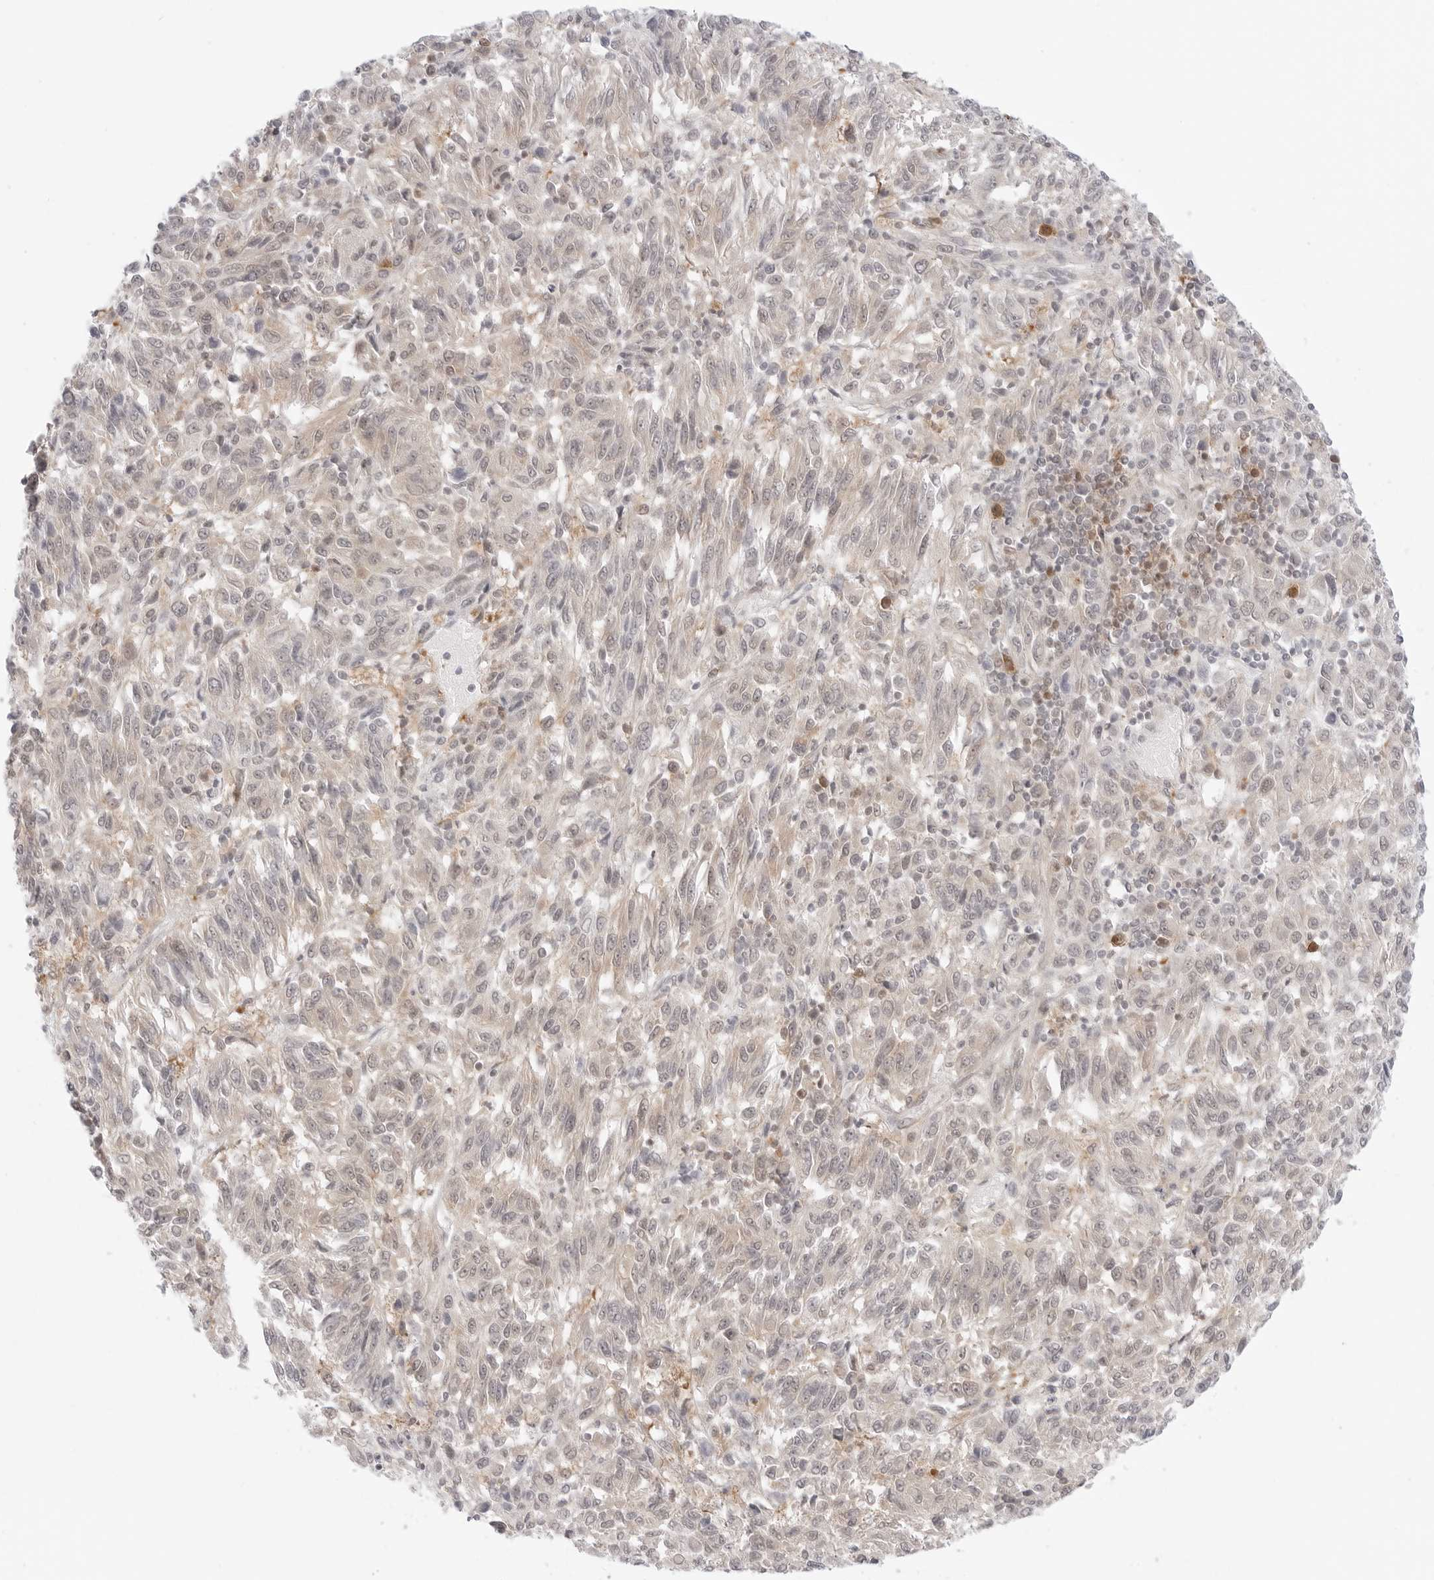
{"staining": {"intensity": "weak", "quantity": "<25%", "location": "cytoplasmic/membranous"}, "tissue": "melanoma", "cell_type": "Tumor cells", "image_type": "cancer", "snomed": [{"axis": "morphology", "description": "Malignant melanoma, Metastatic site"}, {"axis": "topography", "description": "Lung"}], "caption": "Immunohistochemistry (IHC) of human malignant melanoma (metastatic site) exhibits no staining in tumor cells.", "gene": "NUDC", "patient": {"sex": "male", "age": 64}}